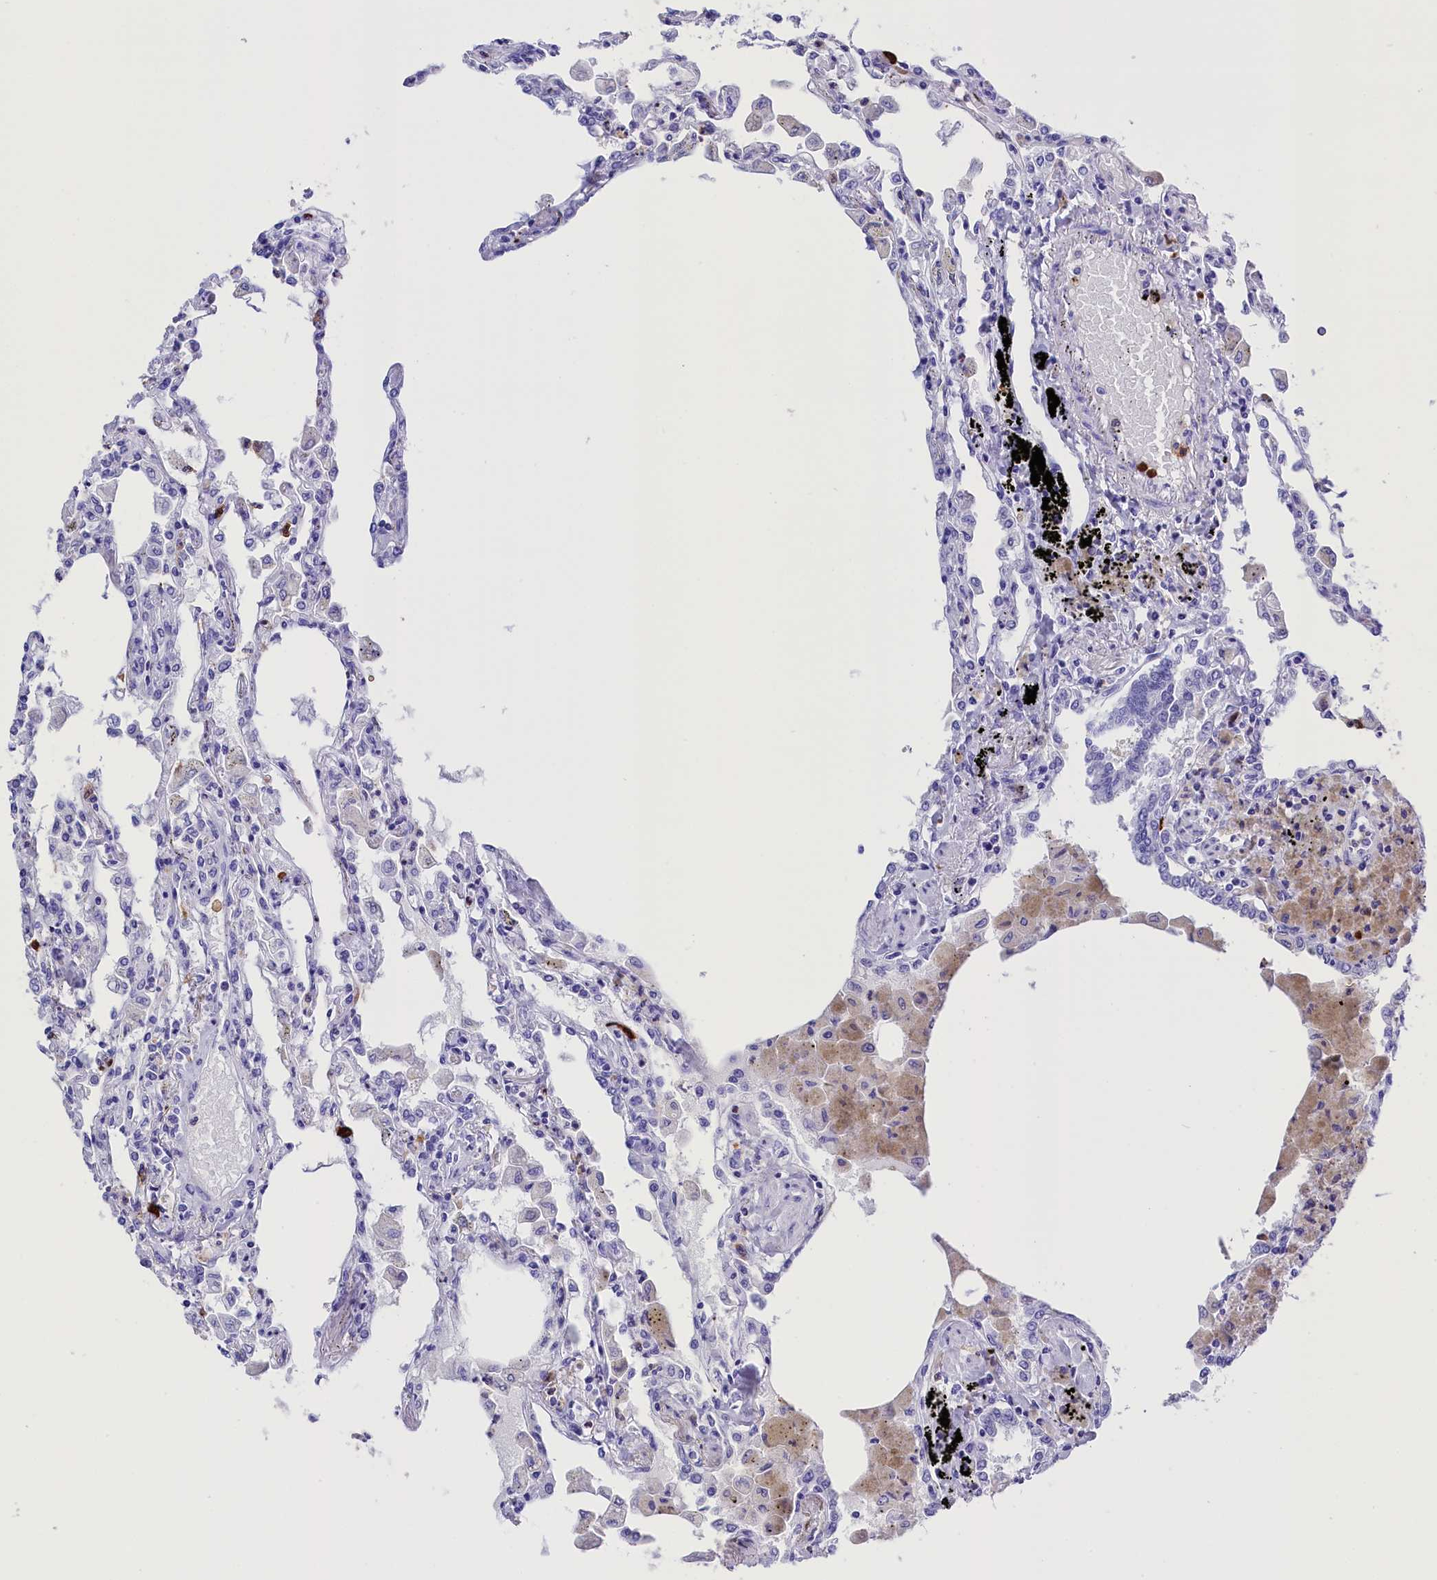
{"staining": {"intensity": "negative", "quantity": "none", "location": "none"}, "tissue": "lung", "cell_type": "Alveolar cells", "image_type": "normal", "snomed": [{"axis": "morphology", "description": "Normal tissue, NOS"}, {"axis": "topography", "description": "Bronchus"}, {"axis": "topography", "description": "Lung"}], "caption": "High magnification brightfield microscopy of benign lung stained with DAB (3,3'-diaminobenzidine) (brown) and counterstained with hematoxylin (blue): alveolar cells show no significant positivity. (Stains: DAB (3,3'-diaminobenzidine) immunohistochemistry with hematoxylin counter stain, Microscopy: brightfield microscopy at high magnification).", "gene": "CLC", "patient": {"sex": "female", "age": 49}}